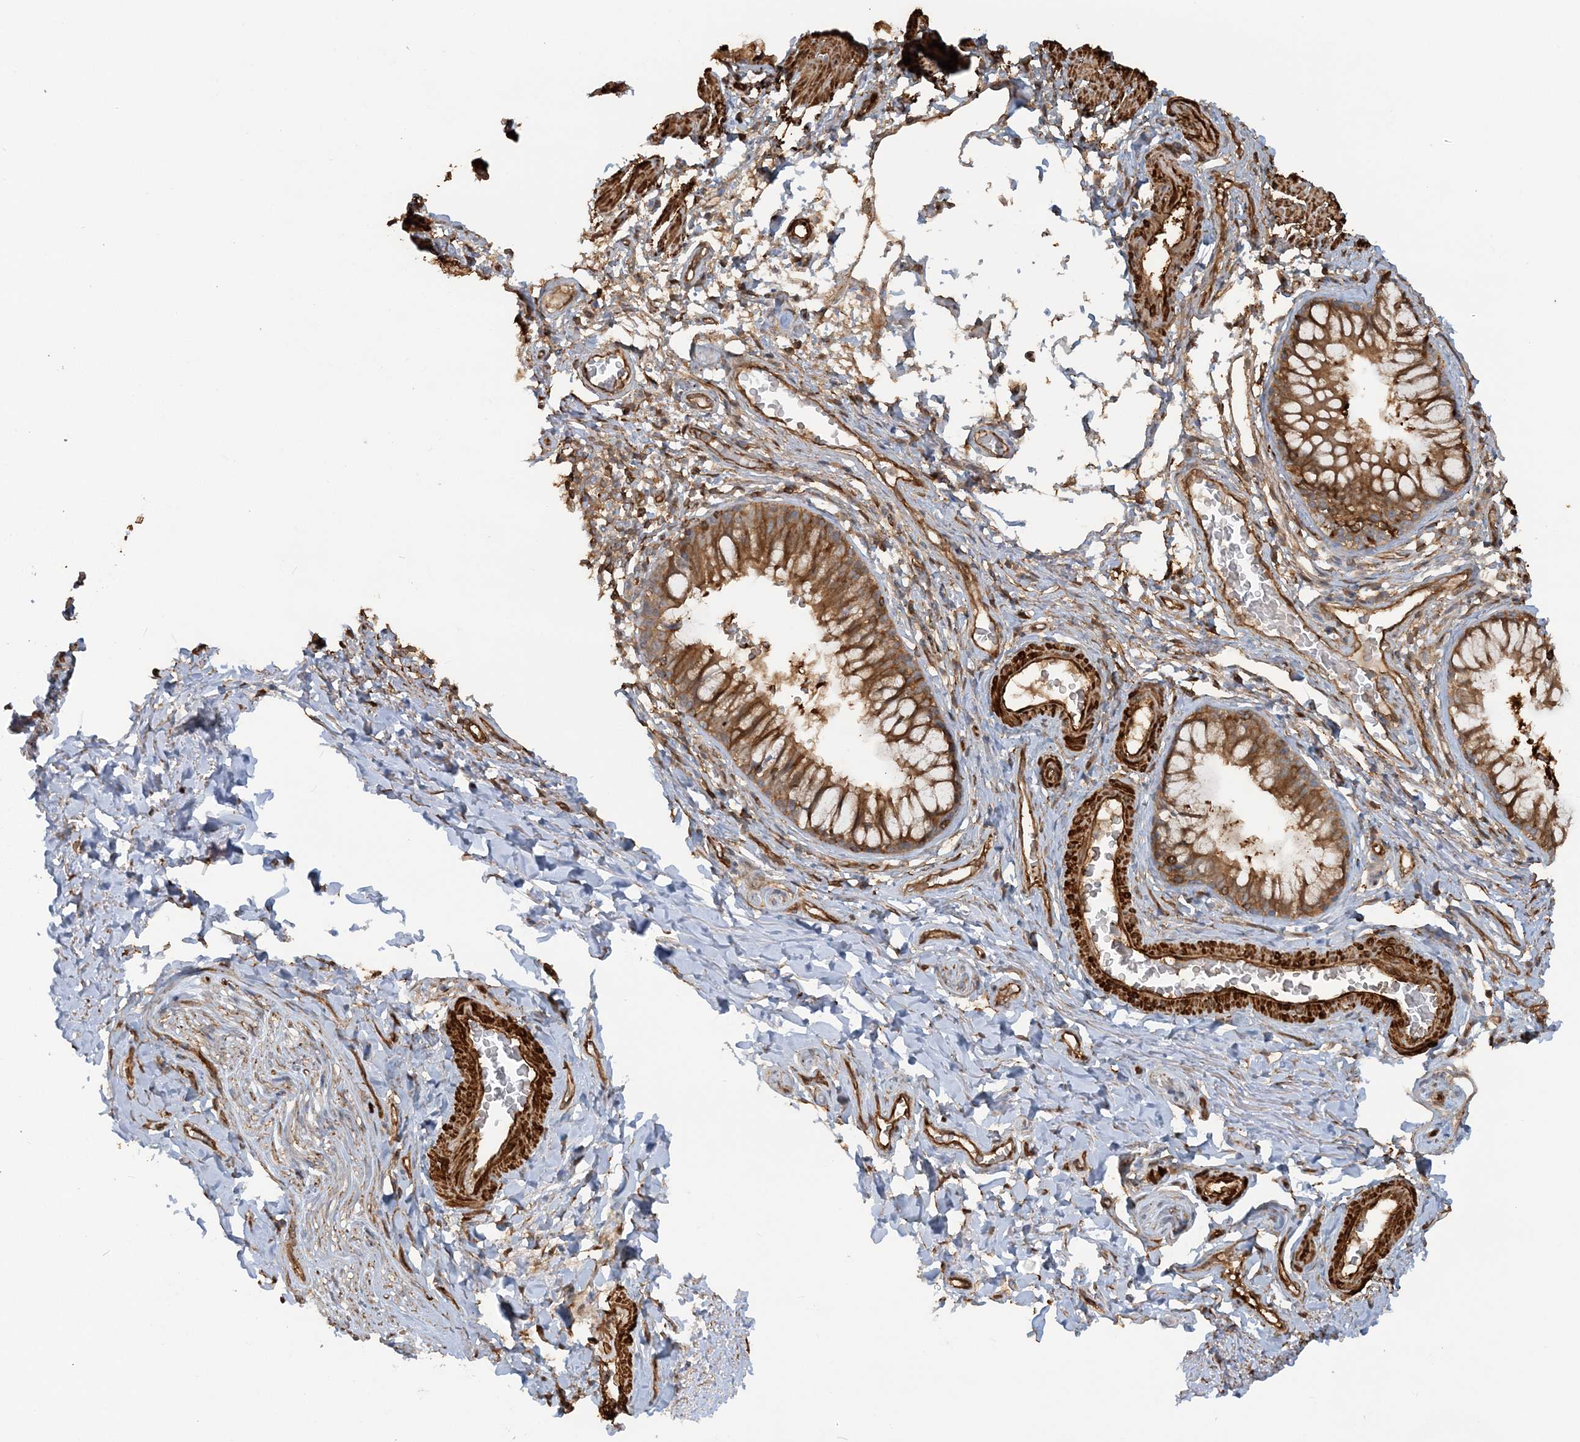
{"staining": {"intensity": "moderate", "quantity": ">75%", "location": "cytoplasmic/membranous"}, "tissue": "bronchus", "cell_type": "Respiratory epithelial cells", "image_type": "normal", "snomed": [{"axis": "morphology", "description": "Normal tissue, NOS"}, {"axis": "topography", "description": "Cartilage tissue"}, {"axis": "topography", "description": "Bronchus"}], "caption": "Protein analysis of normal bronchus demonstrates moderate cytoplasmic/membranous staining in about >75% of respiratory epithelial cells. Using DAB (3,3'-diaminobenzidine) (brown) and hematoxylin (blue) stains, captured at high magnification using brightfield microscopy.", "gene": "DSTN", "patient": {"sex": "female", "age": 36}}